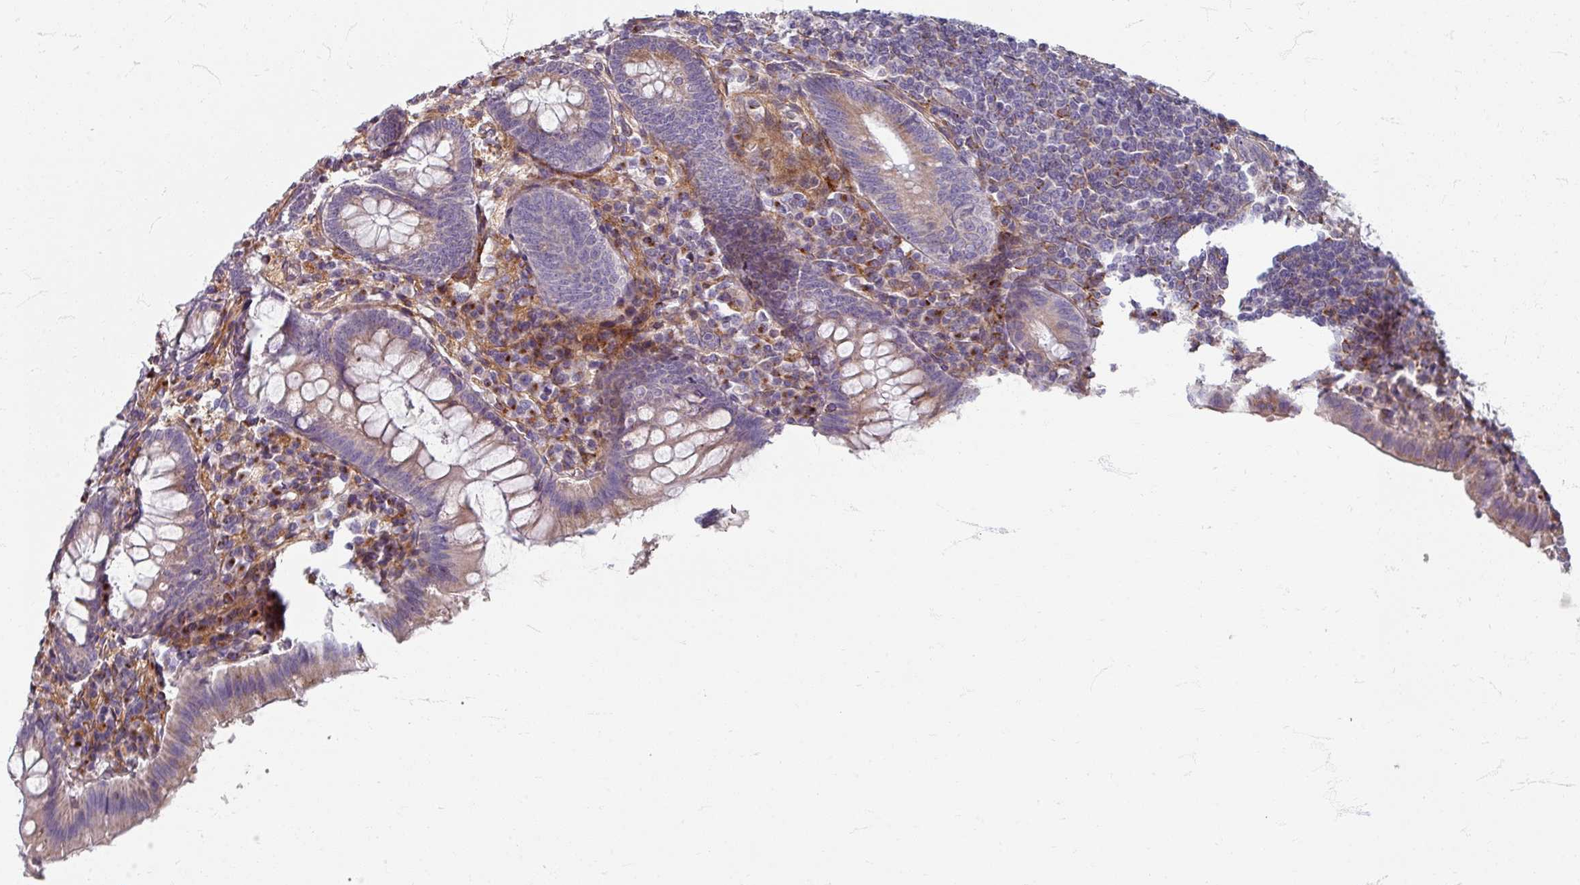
{"staining": {"intensity": "weak", "quantity": "<25%", "location": "cytoplasmic/membranous"}, "tissue": "appendix", "cell_type": "Glandular cells", "image_type": "normal", "snomed": [{"axis": "morphology", "description": "Normal tissue, NOS"}, {"axis": "topography", "description": "Appendix"}], "caption": "Immunohistochemistry (IHC) of unremarkable appendix exhibits no positivity in glandular cells.", "gene": "GABARAPL1", "patient": {"sex": "male", "age": 83}}